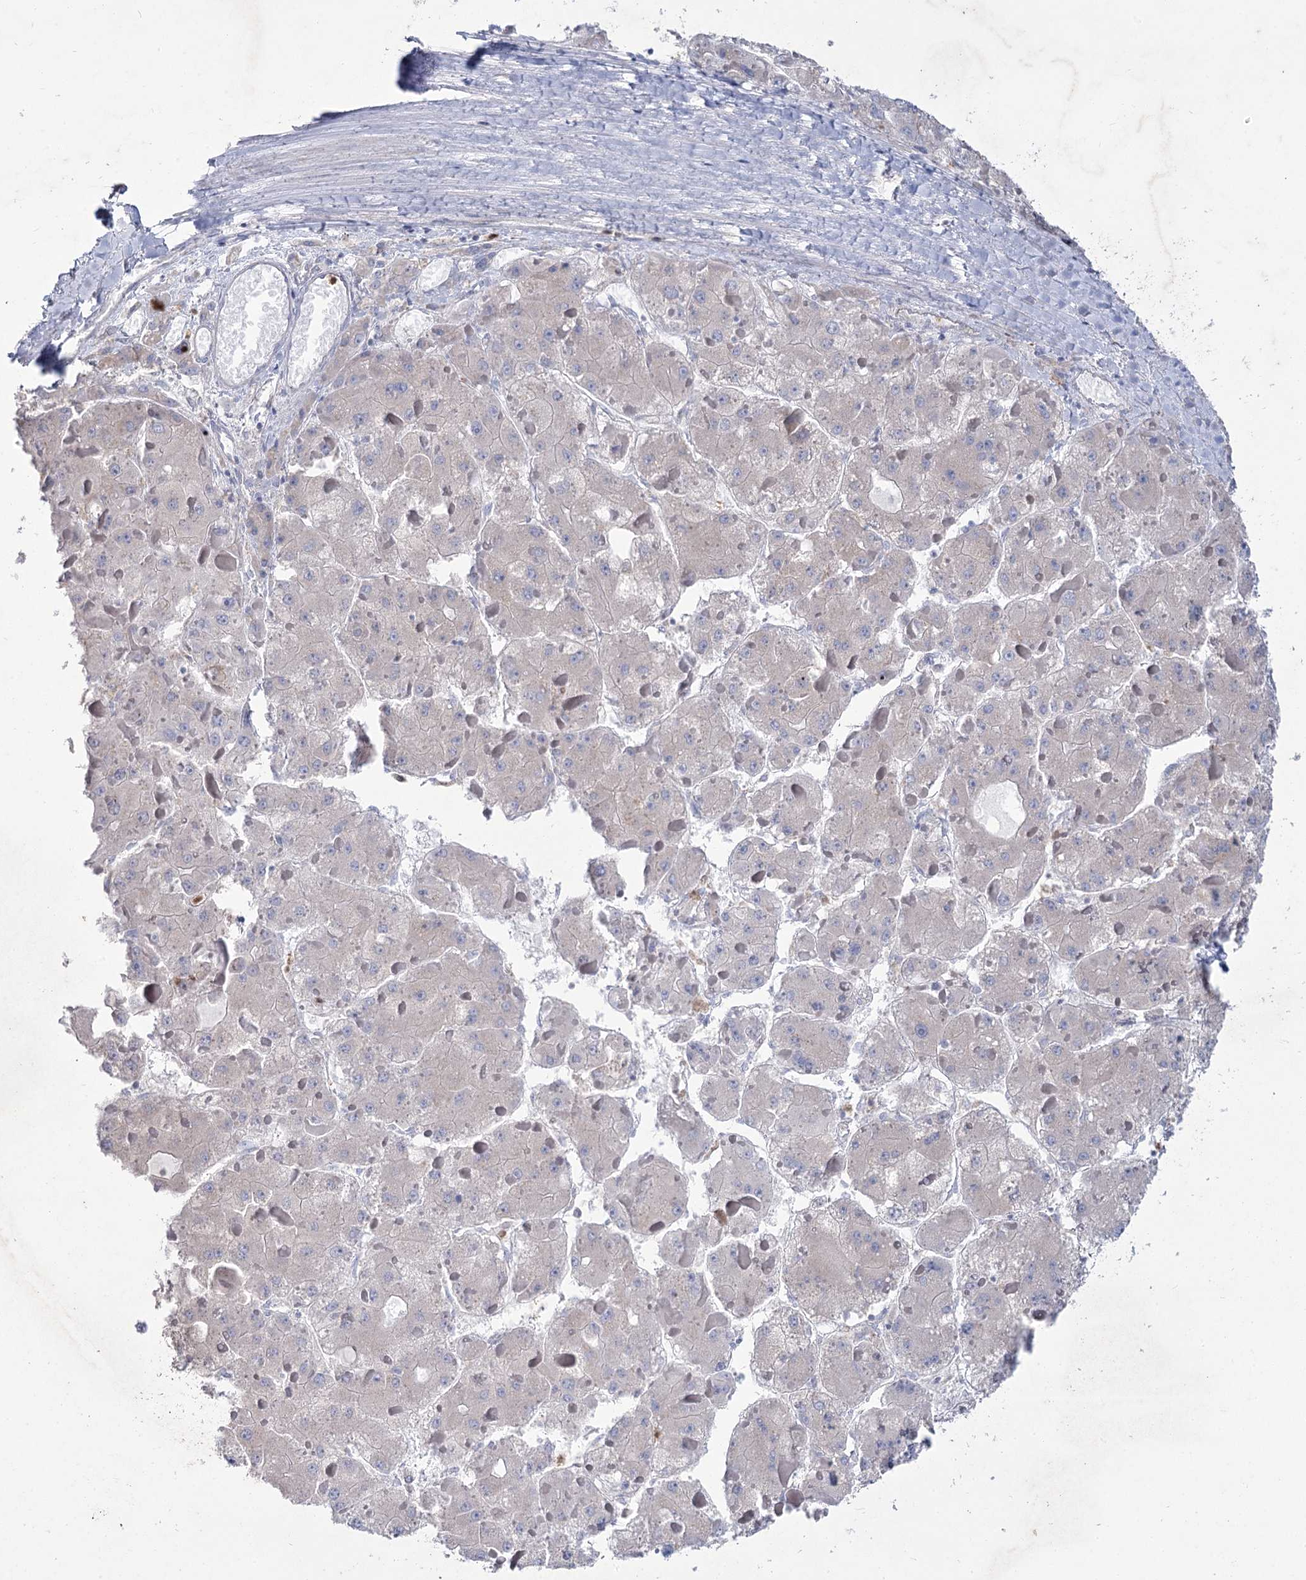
{"staining": {"intensity": "negative", "quantity": "none", "location": "none"}, "tissue": "liver cancer", "cell_type": "Tumor cells", "image_type": "cancer", "snomed": [{"axis": "morphology", "description": "Carcinoma, Hepatocellular, NOS"}, {"axis": "topography", "description": "Liver"}], "caption": "High power microscopy image of an immunohistochemistry (IHC) micrograph of hepatocellular carcinoma (liver), revealing no significant positivity in tumor cells.", "gene": "NIPAL4", "patient": {"sex": "female", "age": 73}}